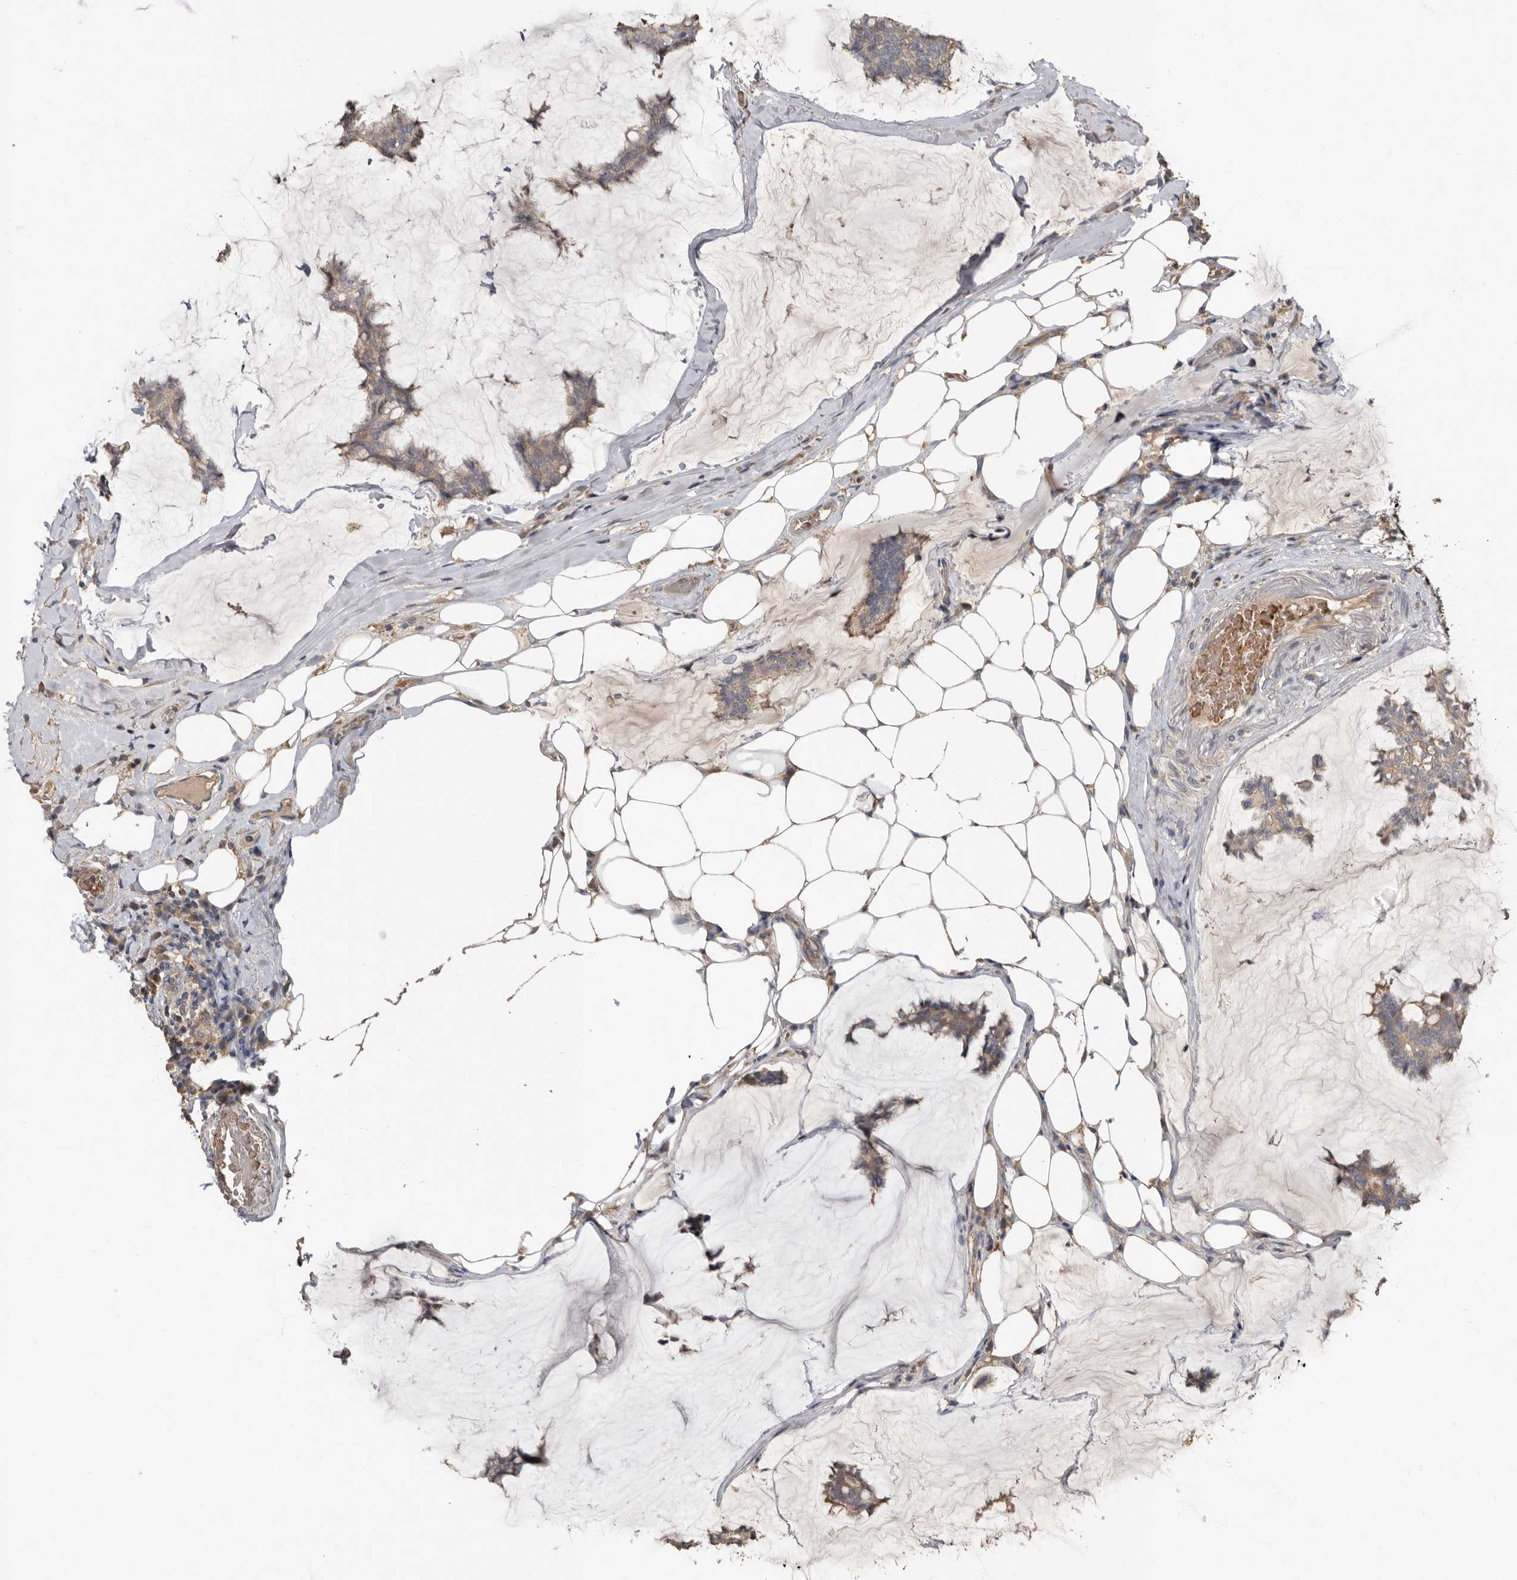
{"staining": {"intensity": "weak", "quantity": ">75%", "location": "cytoplasmic/membranous"}, "tissue": "breast cancer", "cell_type": "Tumor cells", "image_type": "cancer", "snomed": [{"axis": "morphology", "description": "Duct carcinoma"}, {"axis": "topography", "description": "Breast"}], "caption": "Immunohistochemical staining of intraductal carcinoma (breast) displays low levels of weak cytoplasmic/membranous protein expression in about >75% of tumor cells.", "gene": "KIF26B", "patient": {"sex": "female", "age": 93}}